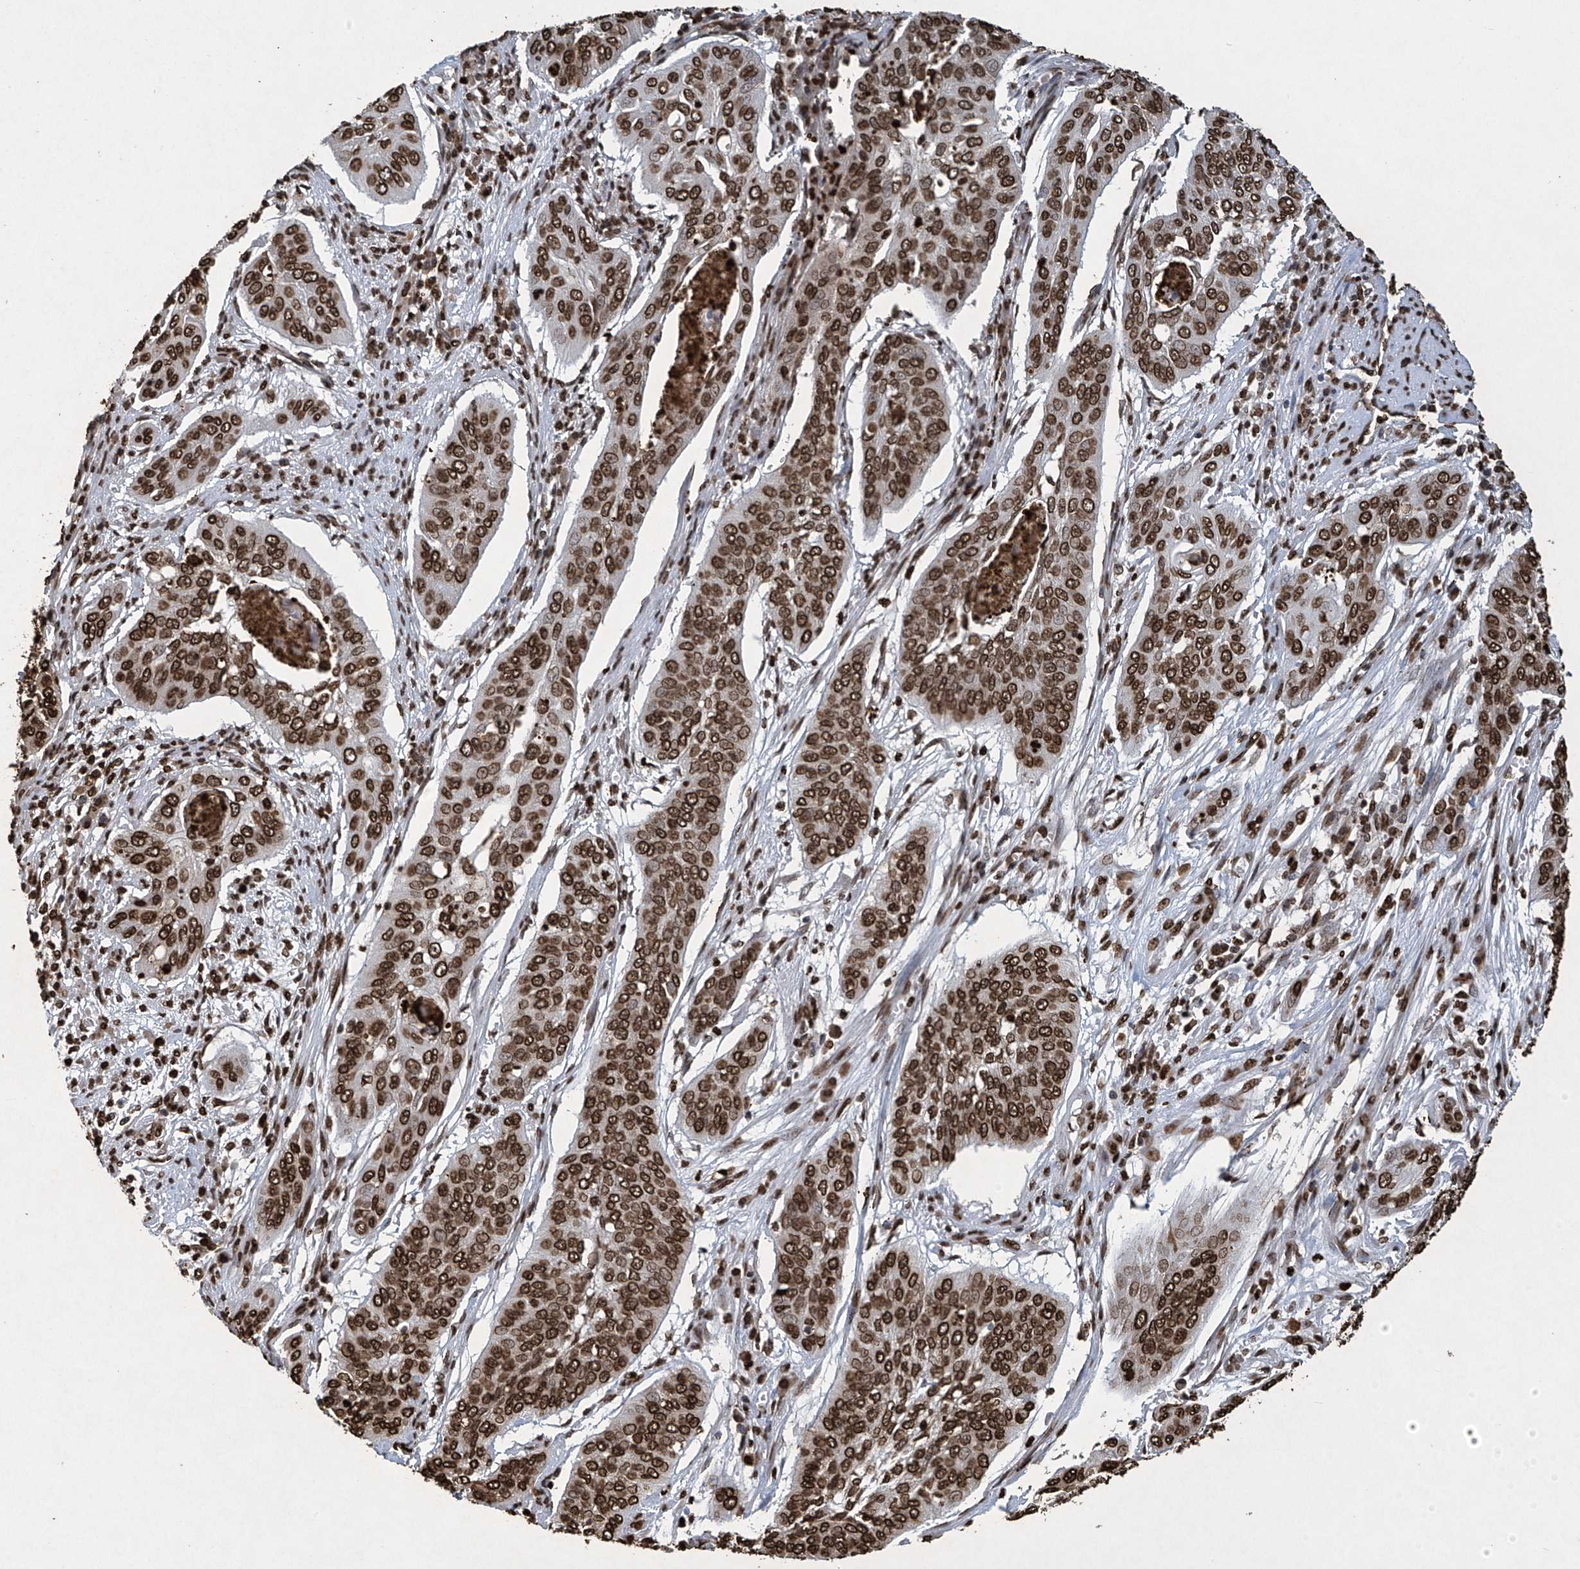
{"staining": {"intensity": "strong", "quantity": ">75%", "location": "nuclear"}, "tissue": "cervical cancer", "cell_type": "Tumor cells", "image_type": "cancer", "snomed": [{"axis": "morphology", "description": "Squamous cell carcinoma, NOS"}, {"axis": "topography", "description": "Cervix"}], "caption": "Cervical cancer stained with a protein marker demonstrates strong staining in tumor cells.", "gene": "H3-3A", "patient": {"sex": "female", "age": 39}}